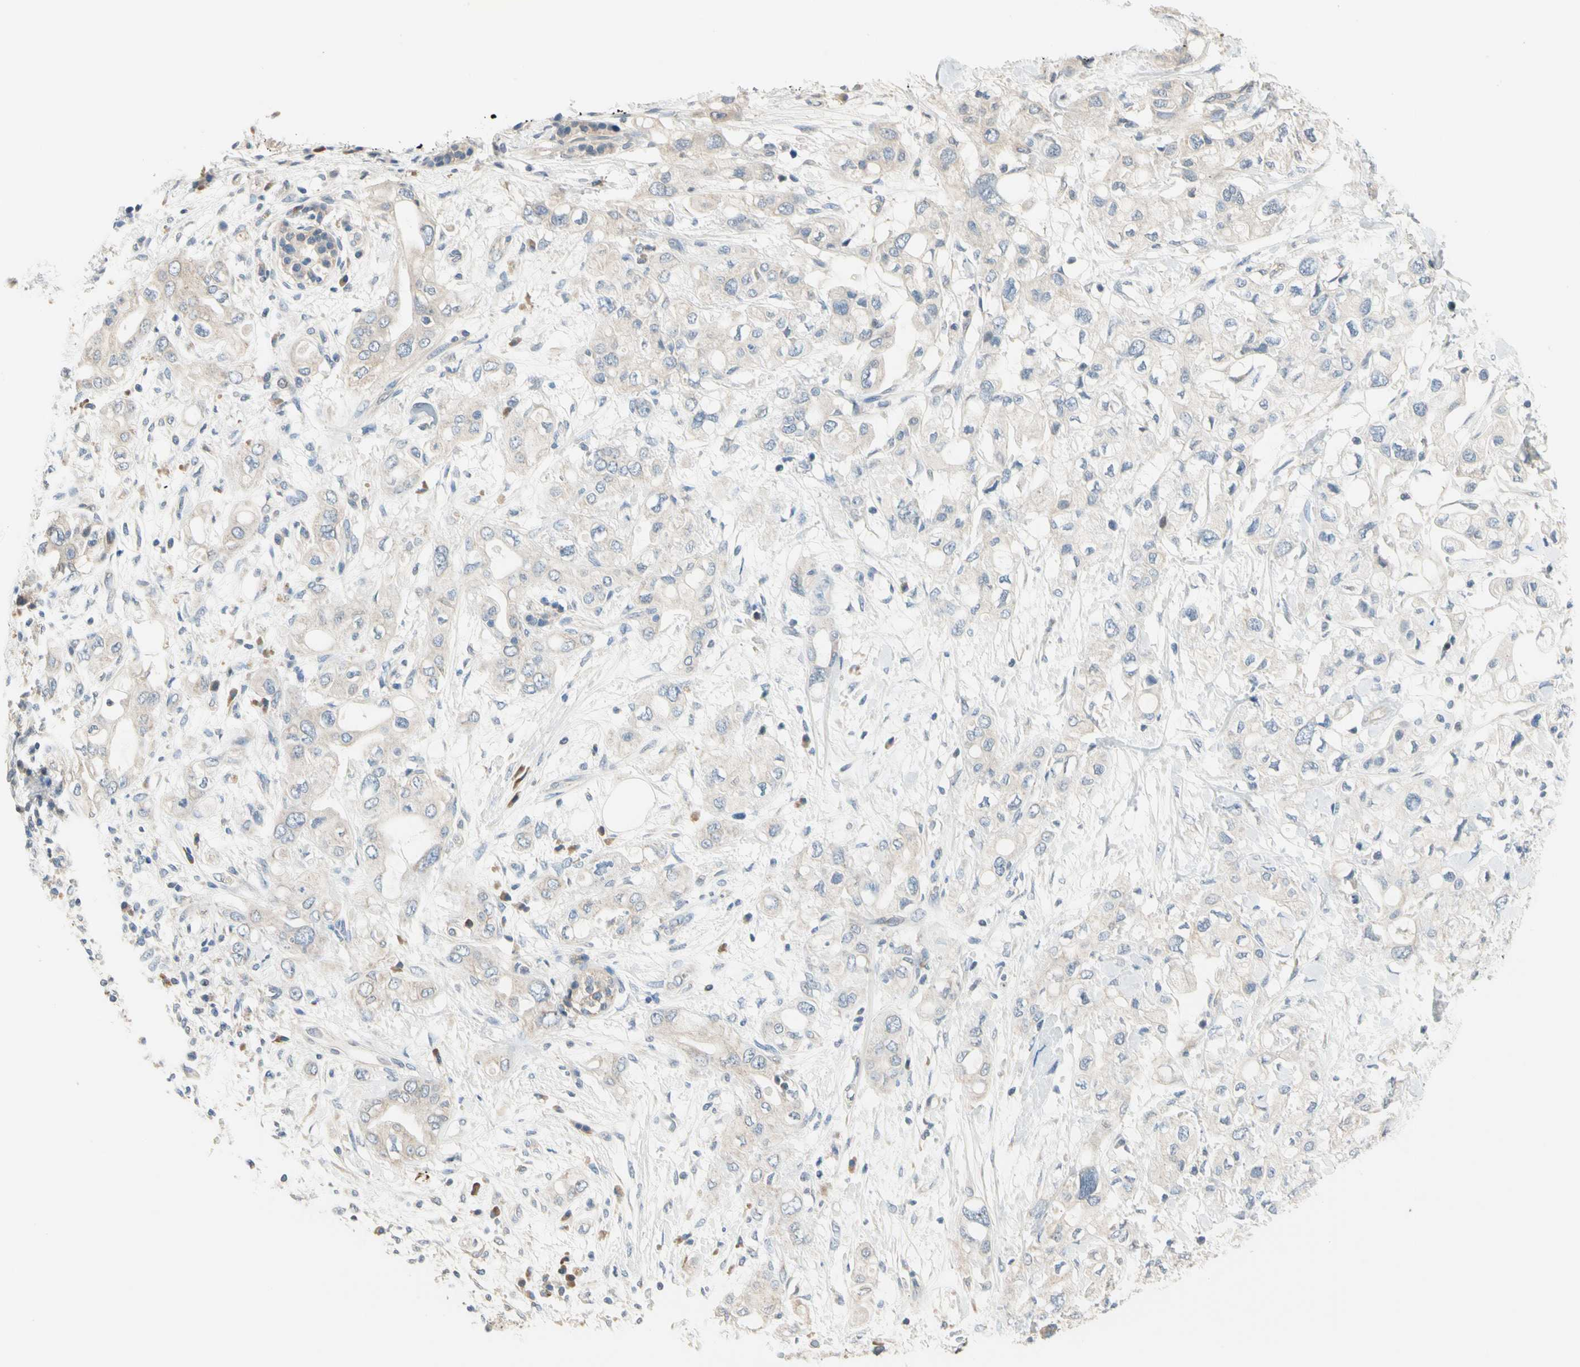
{"staining": {"intensity": "weak", "quantity": "<25%", "location": "cytoplasmic/membranous"}, "tissue": "pancreatic cancer", "cell_type": "Tumor cells", "image_type": "cancer", "snomed": [{"axis": "morphology", "description": "Adenocarcinoma, NOS"}, {"axis": "topography", "description": "Pancreas"}], "caption": "DAB immunohistochemical staining of human adenocarcinoma (pancreatic) reveals no significant staining in tumor cells. Brightfield microscopy of immunohistochemistry stained with DAB (brown) and hematoxylin (blue), captured at high magnification.", "gene": "GPR153", "patient": {"sex": "female", "age": 56}}